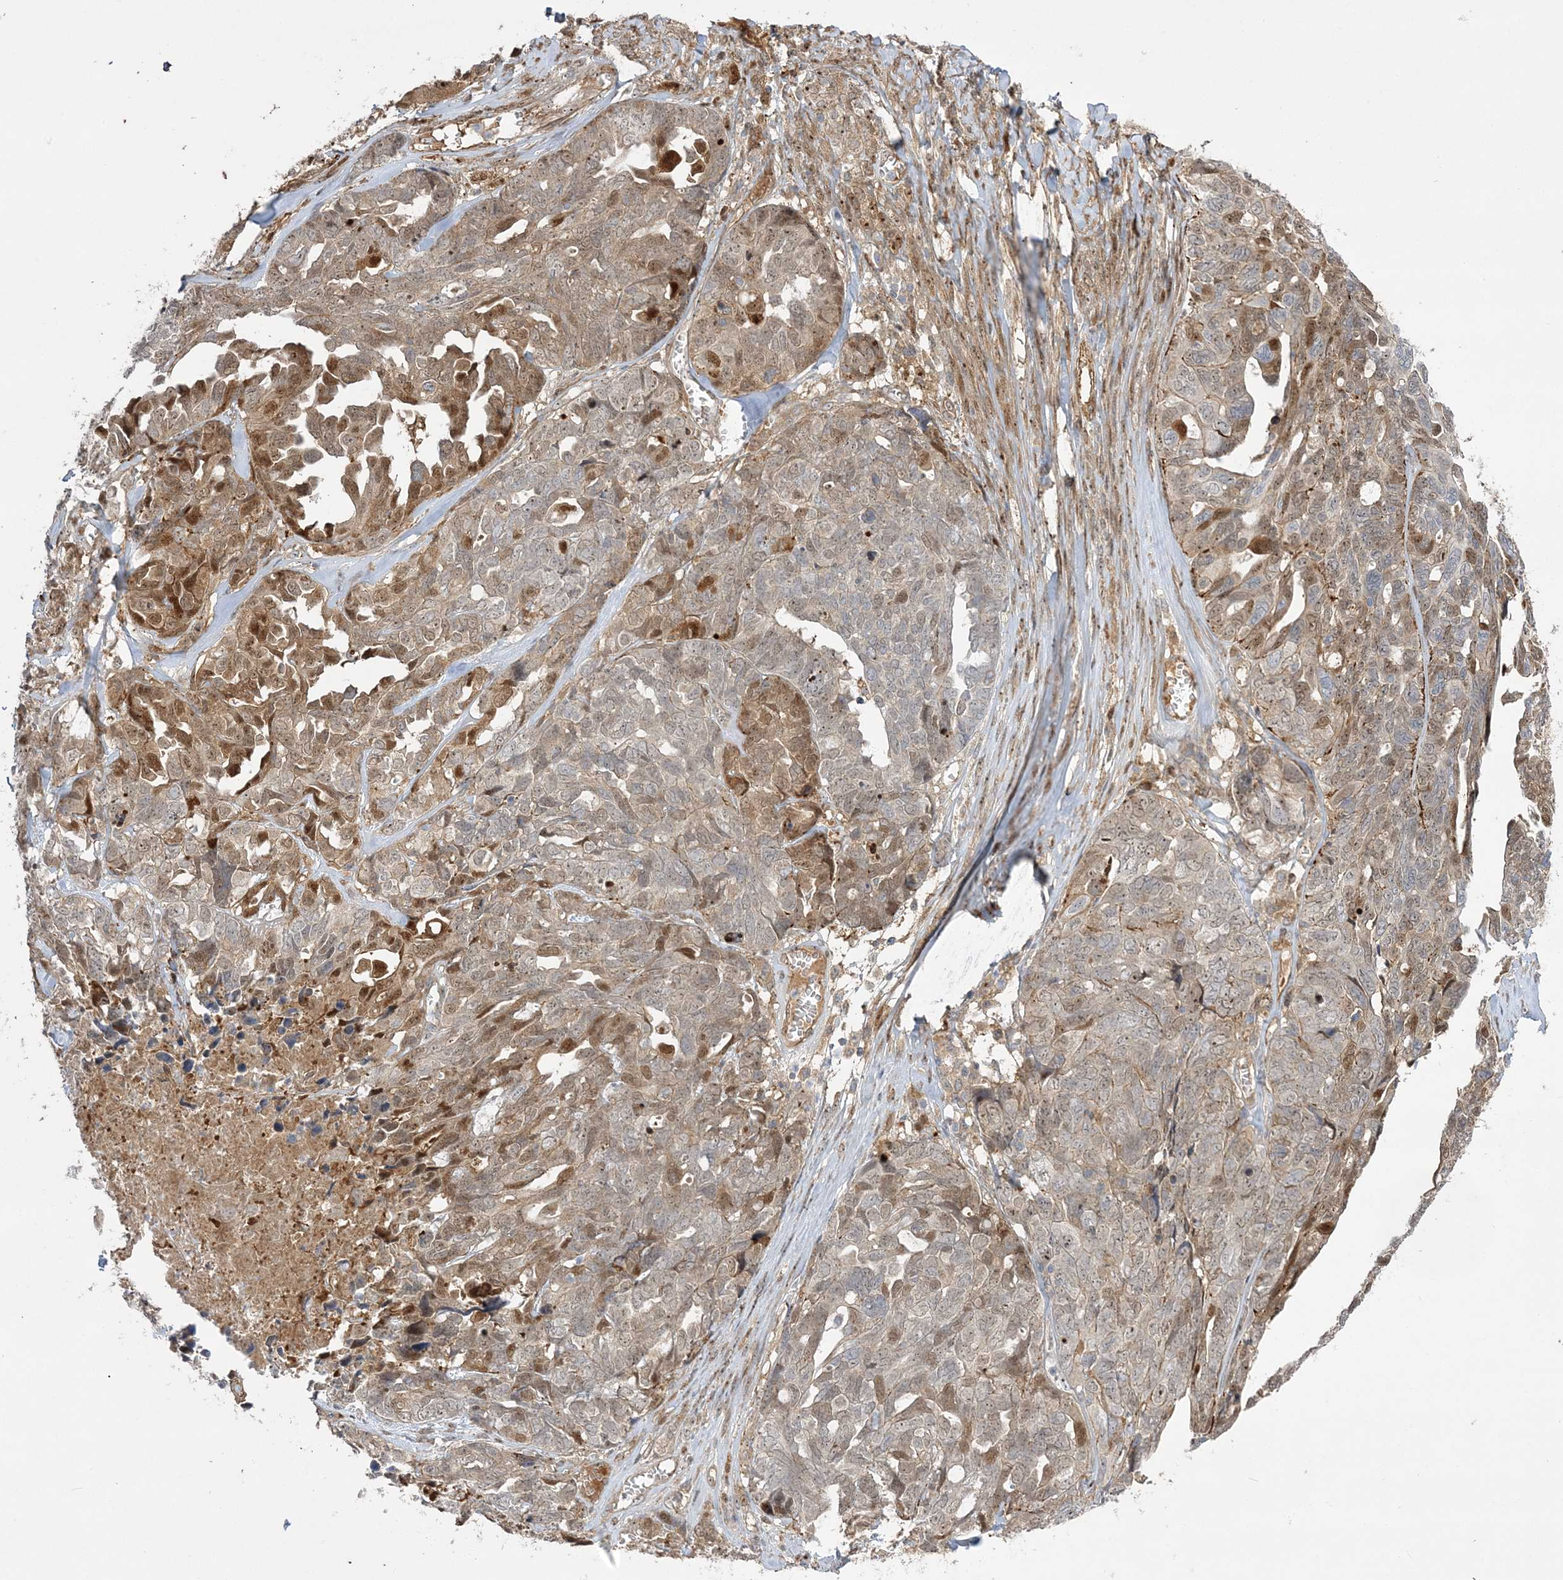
{"staining": {"intensity": "moderate", "quantity": ">75%", "location": "cytoplasmic/membranous,nuclear"}, "tissue": "ovarian cancer", "cell_type": "Tumor cells", "image_type": "cancer", "snomed": [{"axis": "morphology", "description": "Cystadenocarcinoma, serous, NOS"}, {"axis": "topography", "description": "Ovary"}], "caption": "Serous cystadenocarcinoma (ovarian) stained with a protein marker reveals moderate staining in tumor cells.", "gene": "NPM3", "patient": {"sex": "female", "age": 79}}